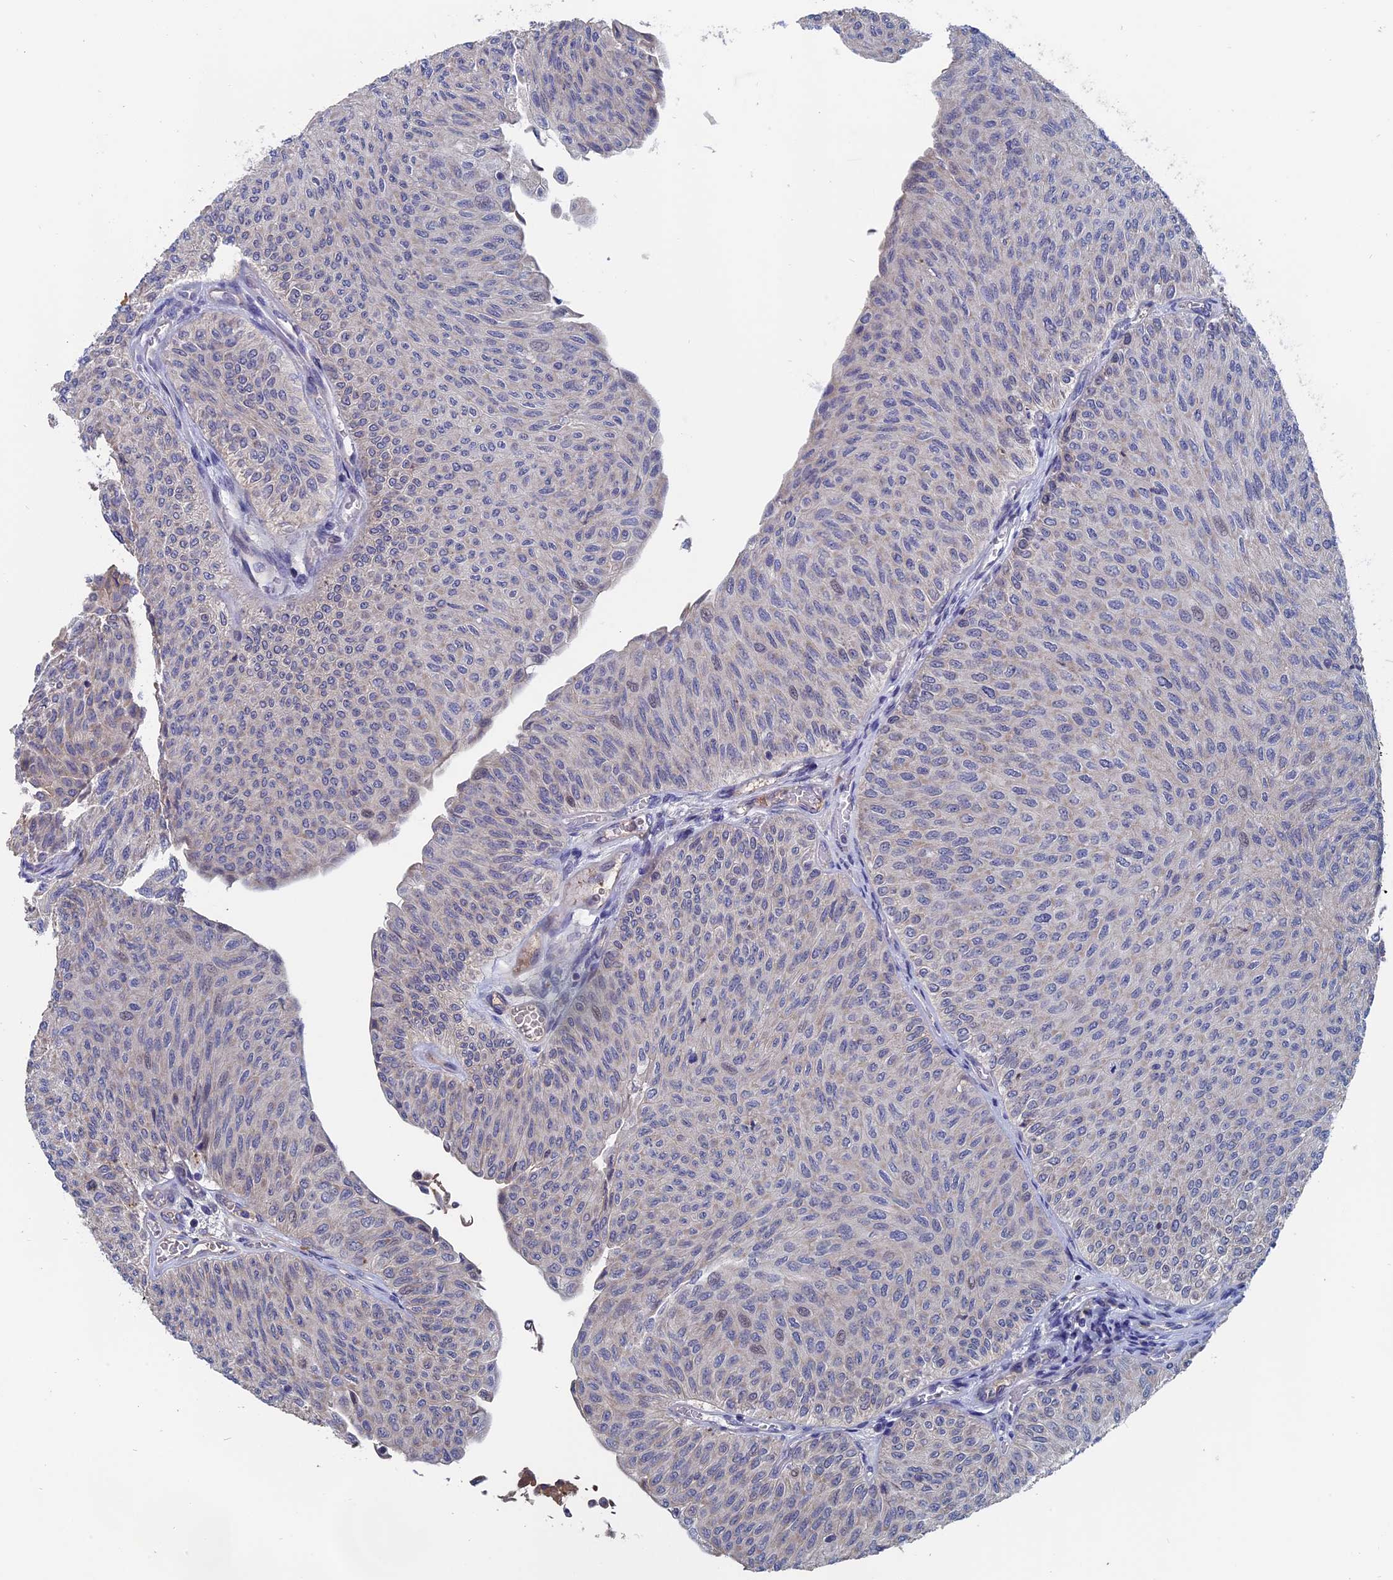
{"staining": {"intensity": "weak", "quantity": "<25%", "location": "cytoplasmic/membranous"}, "tissue": "urothelial cancer", "cell_type": "Tumor cells", "image_type": "cancer", "snomed": [{"axis": "morphology", "description": "Urothelial carcinoma, Low grade"}, {"axis": "topography", "description": "Urinary bladder"}], "caption": "Immunohistochemistry (IHC) photomicrograph of neoplastic tissue: human urothelial cancer stained with DAB (3,3'-diaminobenzidine) demonstrates no significant protein staining in tumor cells. The staining was performed using DAB to visualize the protein expression in brown, while the nuclei were stained in blue with hematoxylin (Magnification: 20x).", "gene": "SLC33A1", "patient": {"sex": "male", "age": 78}}